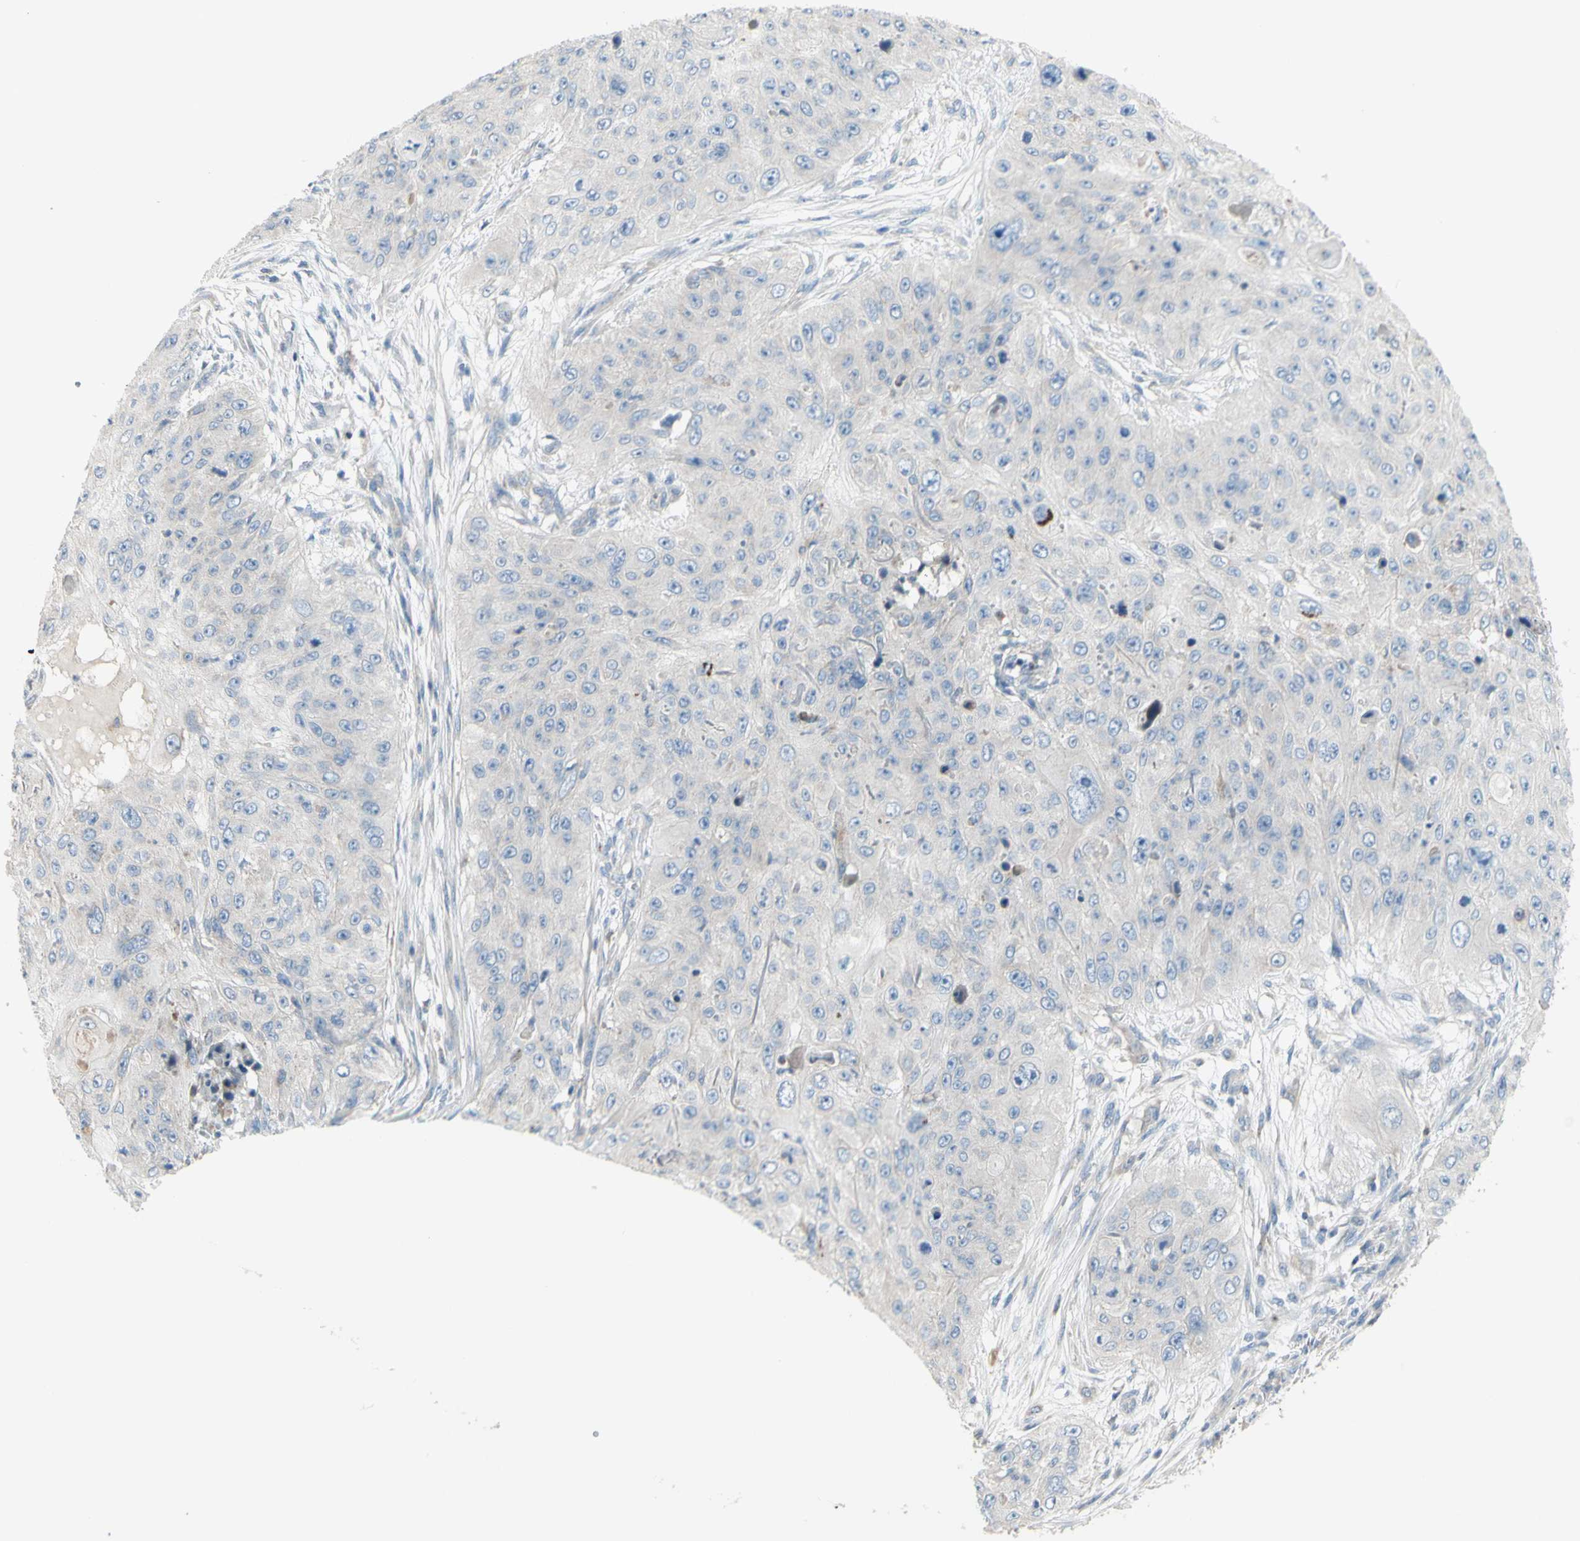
{"staining": {"intensity": "negative", "quantity": "none", "location": "none"}, "tissue": "skin cancer", "cell_type": "Tumor cells", "image_type": "cancer", "snomed": [{"axis": "morphology", "description": "Squamous cell carcinoma, NOS"}, {"axis": "topography", "description": "Skin"}], "caption": "DAB immunohistochemical staining of human skin cancer (squamous cell carcinoma) displays no significant positivity in tumor cells.", "gene": "CNTNAP1", "patient": {"sex": "female", "age": 80}}